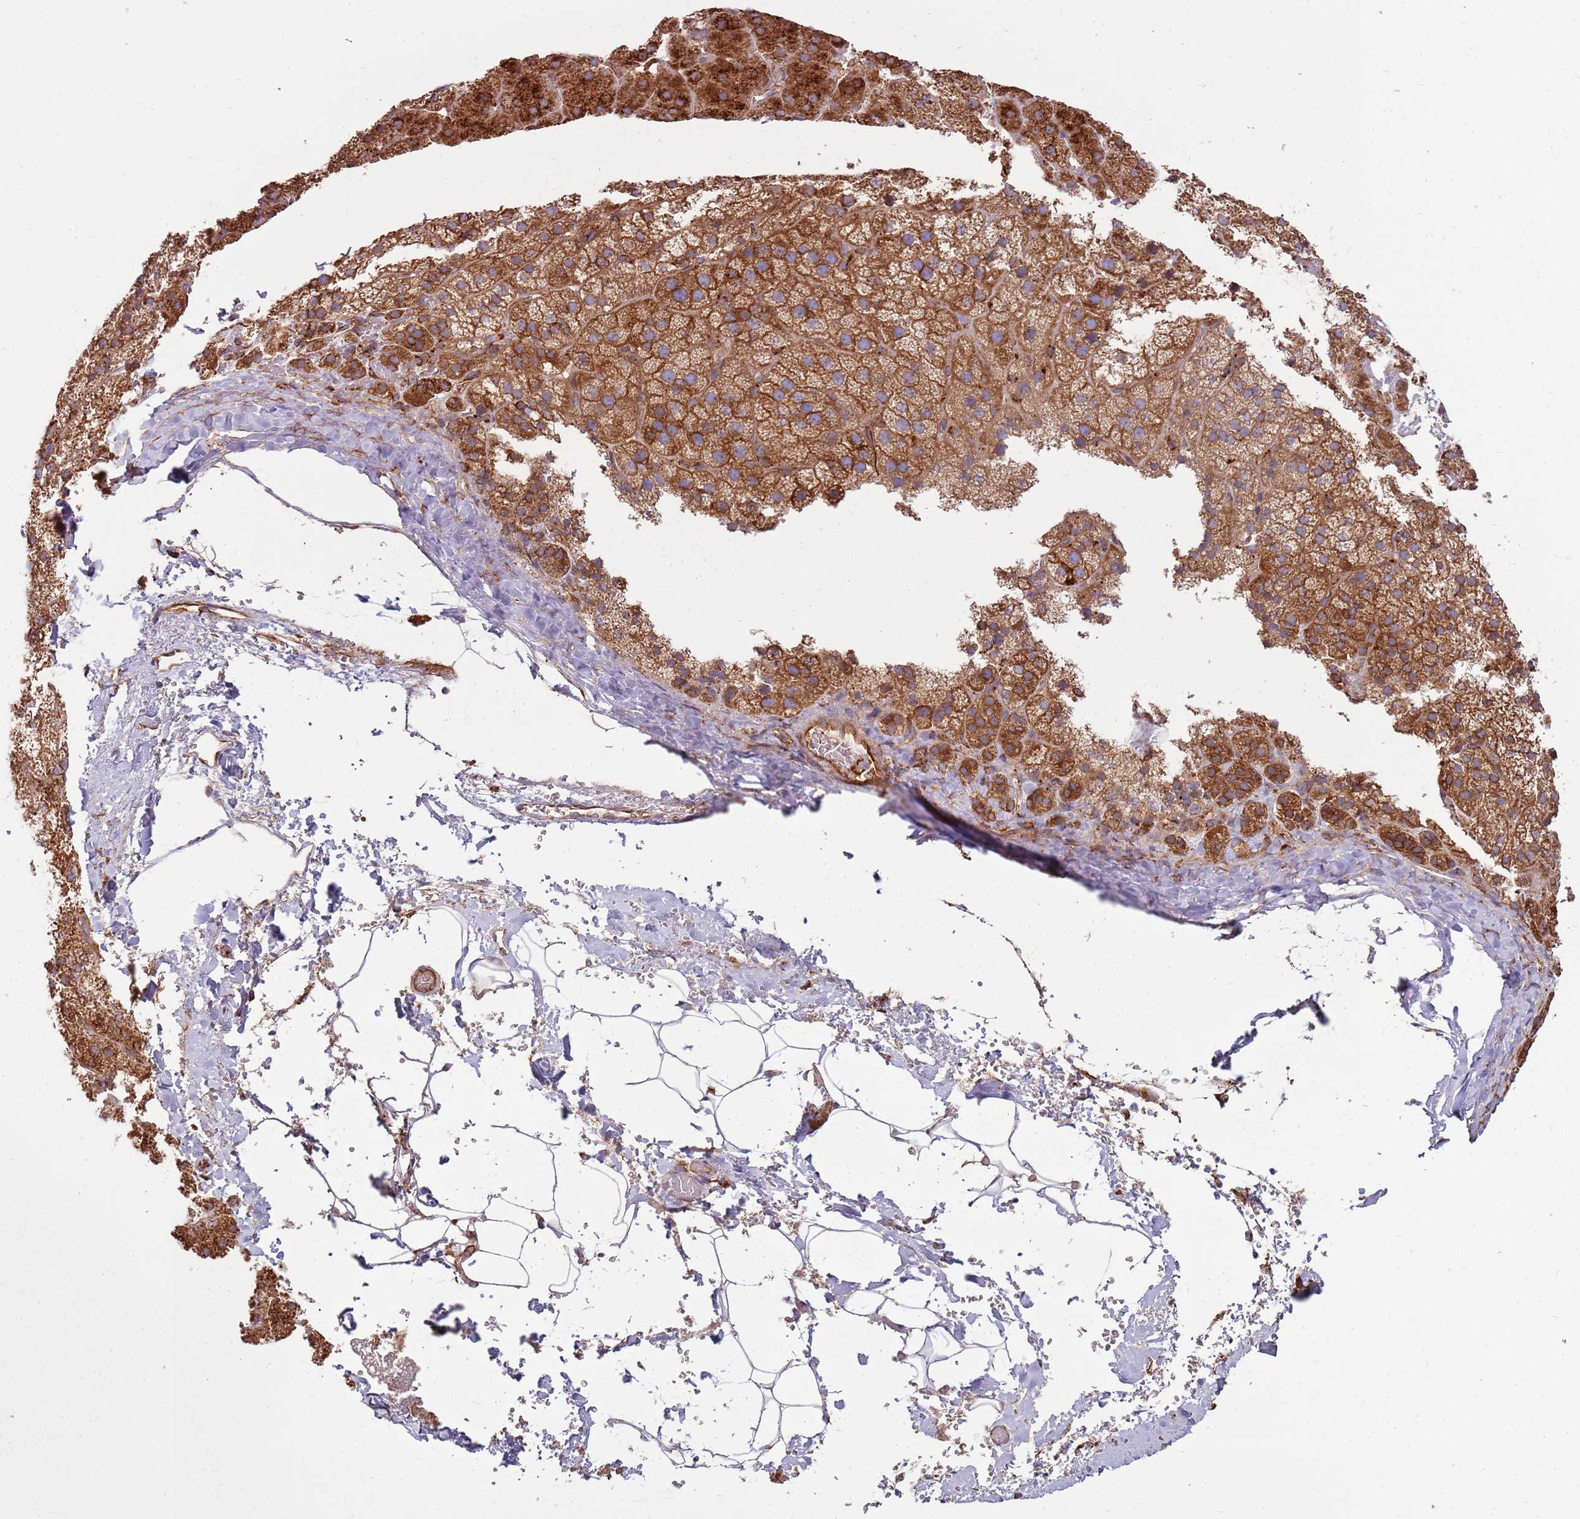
{"staining": {"intensity": "strong", "quantity": "25%-75%", "location": "cytoplasmic/membranous"}, "tissue": "adrenal gland", "cell_type": "Glandular cells", "image_type": "normal", "snomed": [{"axis": "morphology", "description": "Normal tissue, NOS"}, {"axis": "topography", "description": "Adrenal gland"}], "caption": "DAB (3,3'-diaminobenzidine) immunohistochemical staining of unremarkable human adrenal gland displays strong cytoplasmic/membranous protein positivity in about 25%-75% of glandular cells.", "gene": "EMC1", "patient": {"sex": "female", "age": 44}}